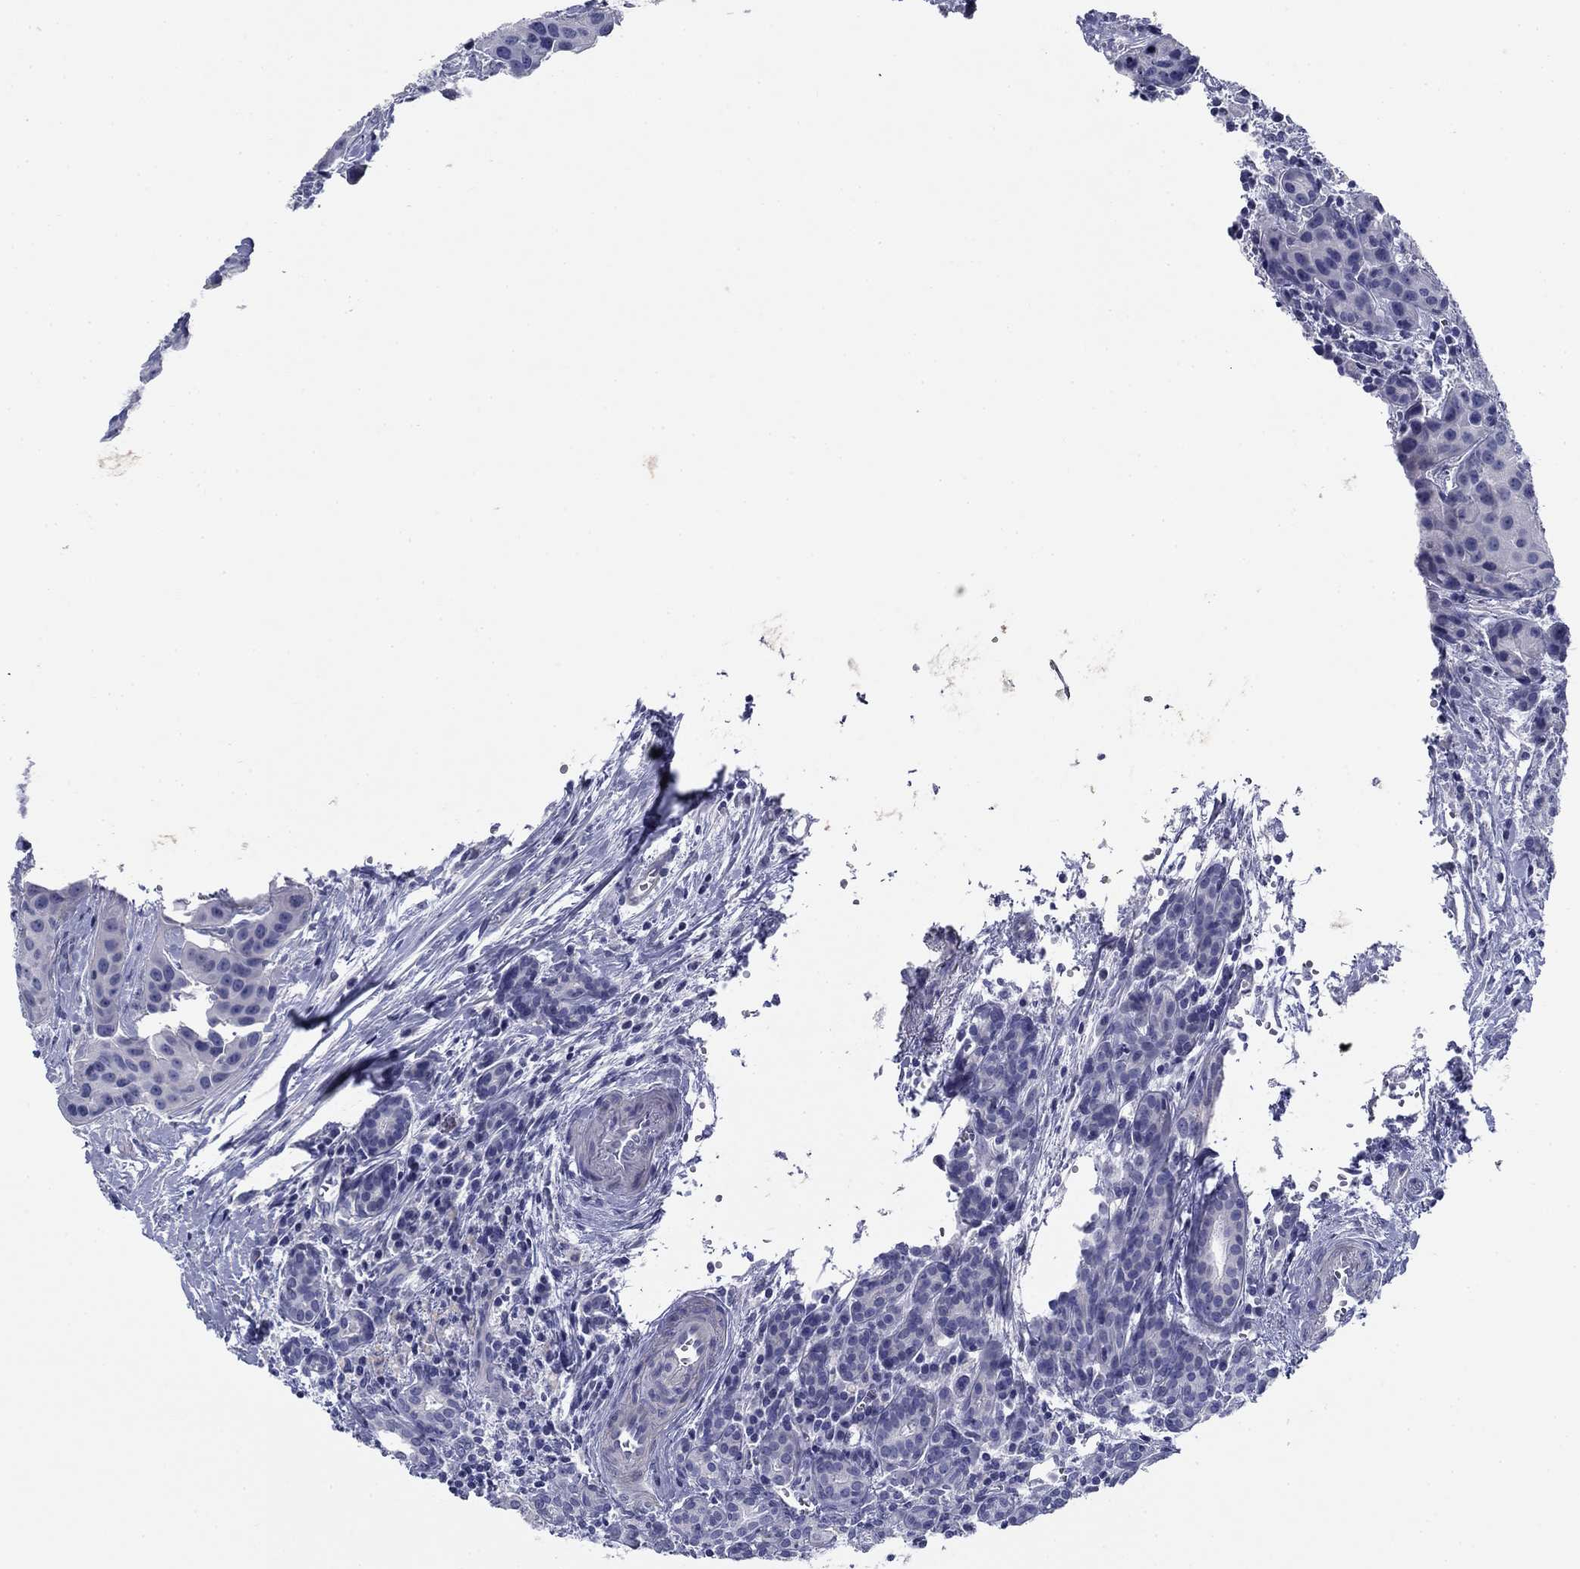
{"staining": {"intensity": "negative", "quantity": "none", "location": "none"}, "tissue": "head and neck cancer", "cell_type": "Tumor cells", "image_type": "cancer", "snomed": [{"axis": "morphology", "description": "Adenocarcinoma, NOS"}, {"axis": "topography", "description": "Head-Neck"}], "caption": "High power microscopy histopathology image of an IHC micrograph of head and neck cancer (adenocarcinoma), revealing no significant positivity in tumor cells.", "gene": "PRKCG", "patient": {"sex": "male", "age": 76}}